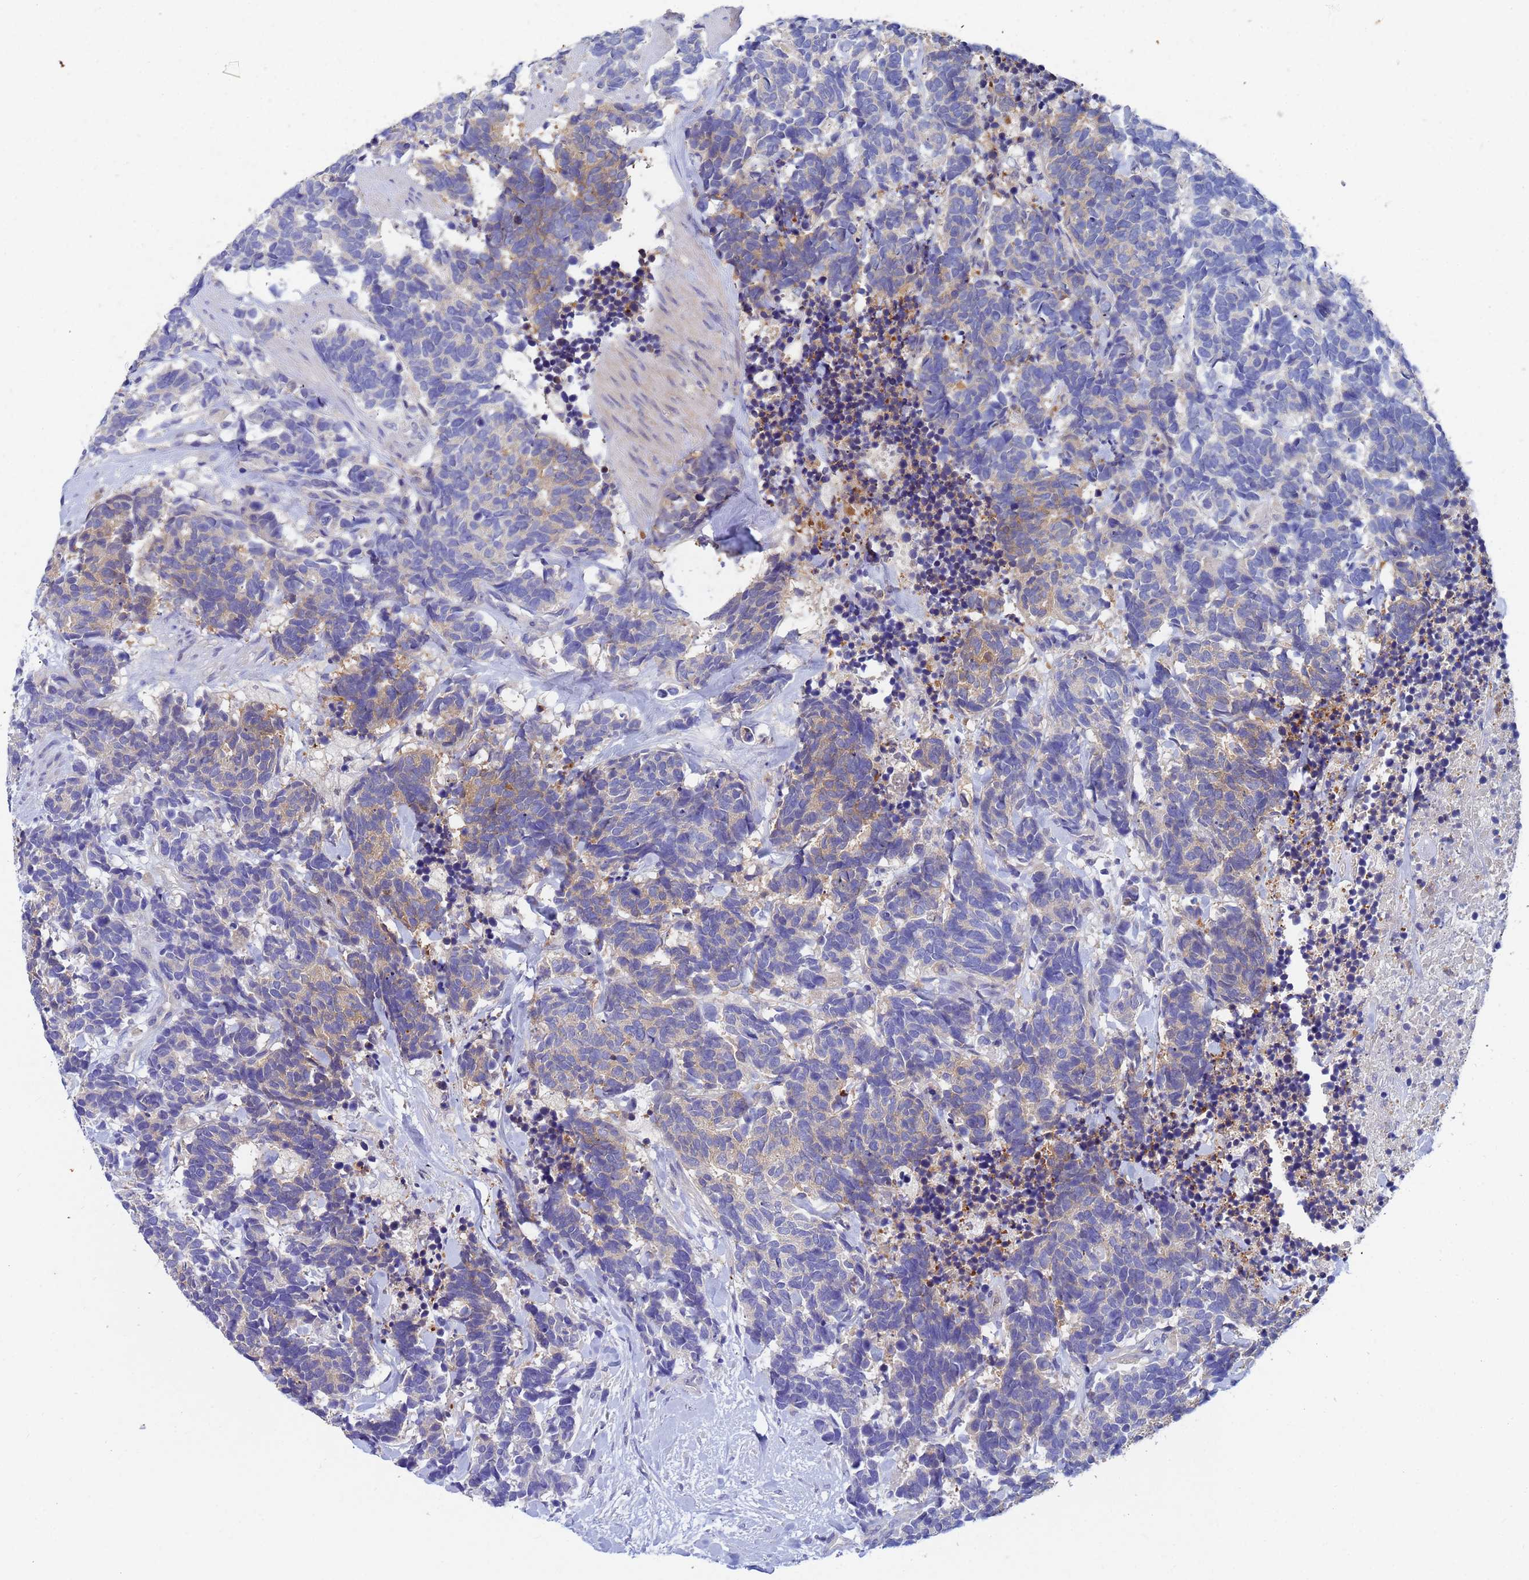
{"staining": {"intensity": "moderate", "quantity": "<25%", "location": "cytoplasmic/membranous"}, "tissue": "carcinoid", "cell_type": "Tumor cells", "image_type": "cancer", "snomed": [{"axis": "morphology", "description": "Carcinoma, NOS"}, {"axis": "morphology", "description": "Carcinoid, malignant, NOS"}, {"axis": "topography", "description": "Prostate"}], "caption": "Human carcinoid stained for a protein (brown) demonstrates moderate cytoplasmic/membranous positive expression in approximately <25% of tumor cells.", "gene": "TTLL11", "patient": {"sex": "male", "age": 57}}